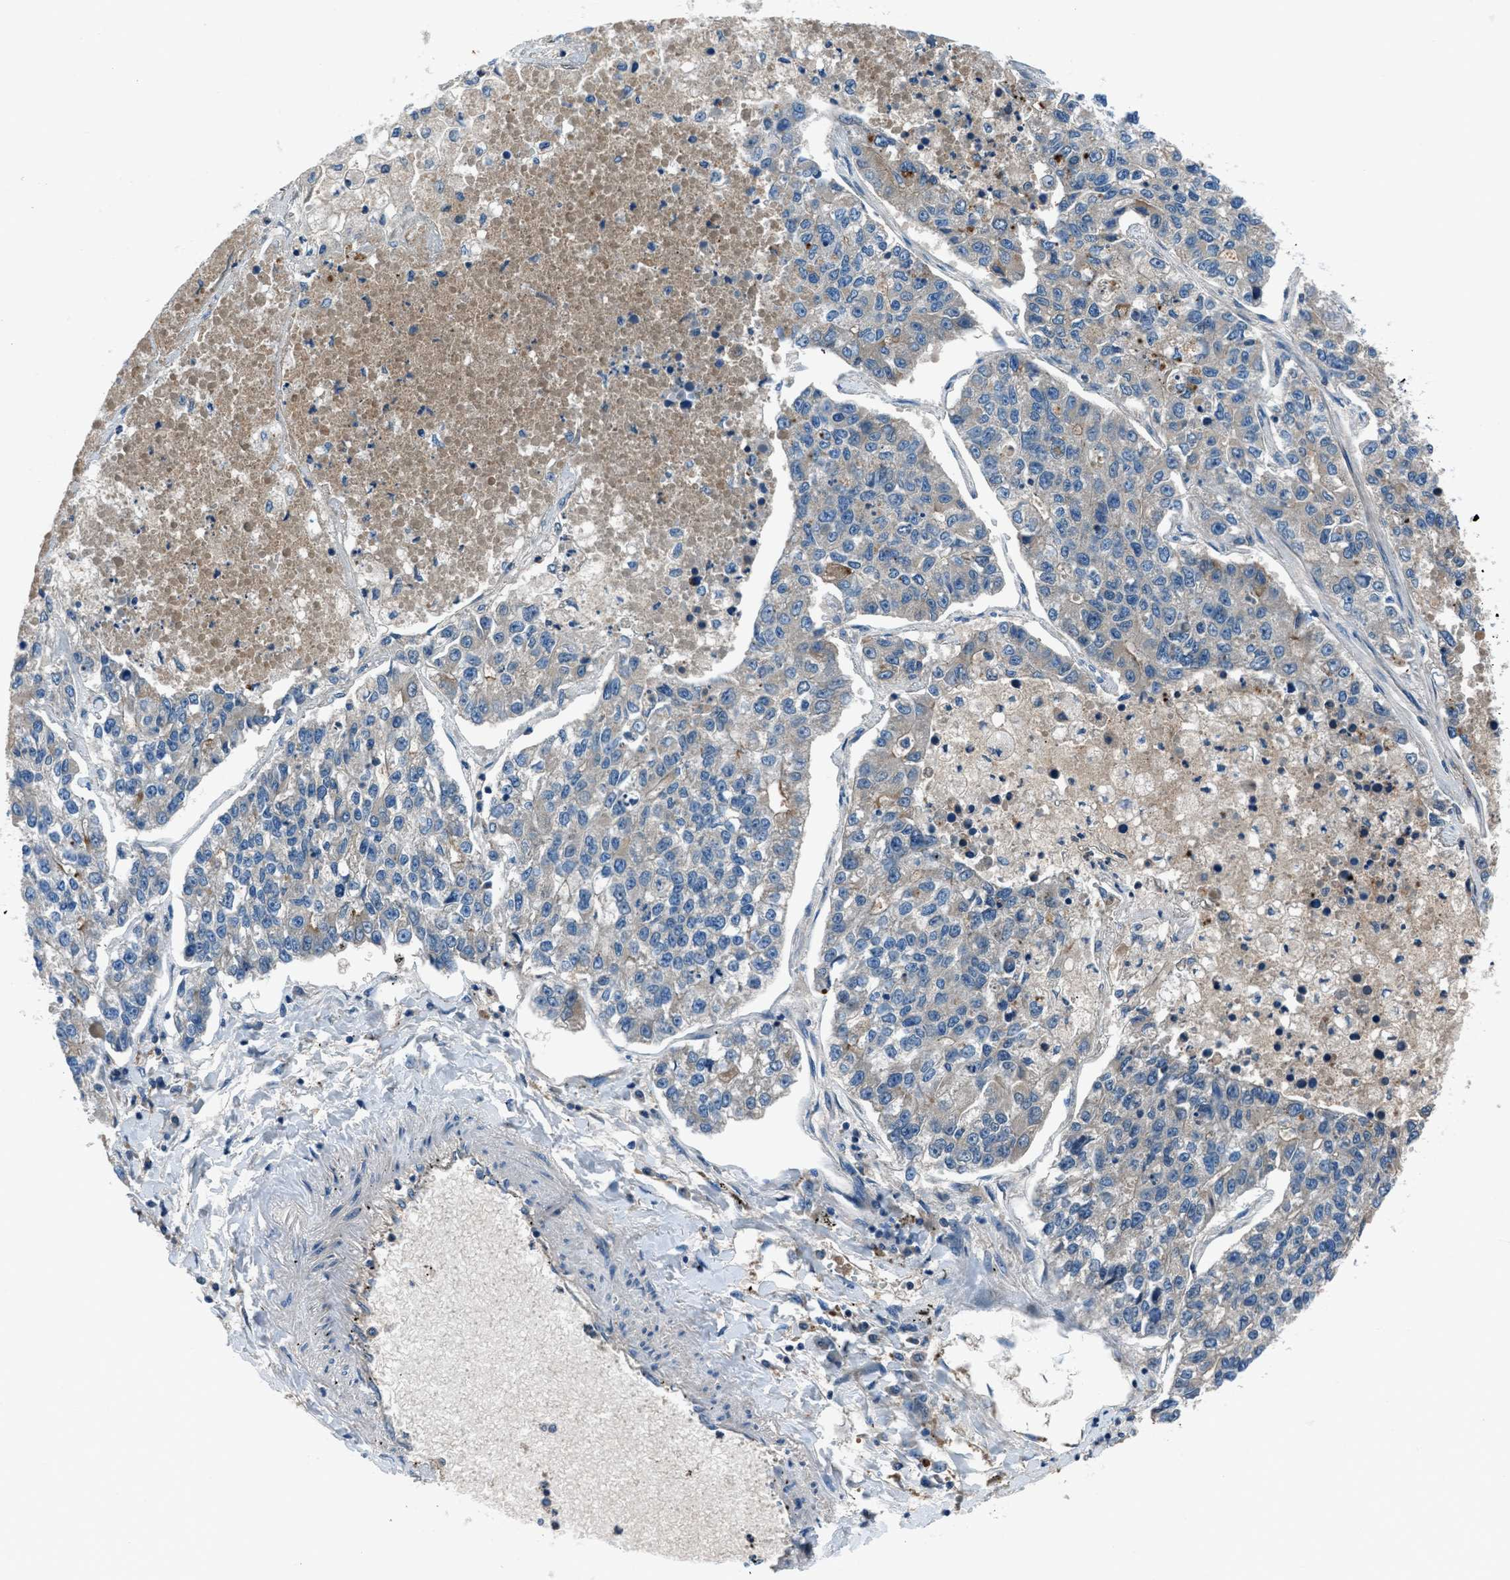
{"staining": {"intensity": "weak", "quantity": "<25%", "location": "cytoplasmic/membranous"}, "tissue": "lung cancer", "cell_type": "Tumor cells", "image_type": "cancer", "snomed": [{"axis": "morphology", "description": "Adenocarcinoma, NOS"}, {"axis": "topography", "description": "Lung"}], "caption": "A high-resolution photomicrograph shows immunohistochemistry staining of lung cancer, which demonstrates no significant expression in tumor cells. The staining is performed using DAB brown chromogen with nuclei counter-stained in using hematoxylin.", "gene": "SLC38A6", "patient": {"sex": "male", "age": 49}}